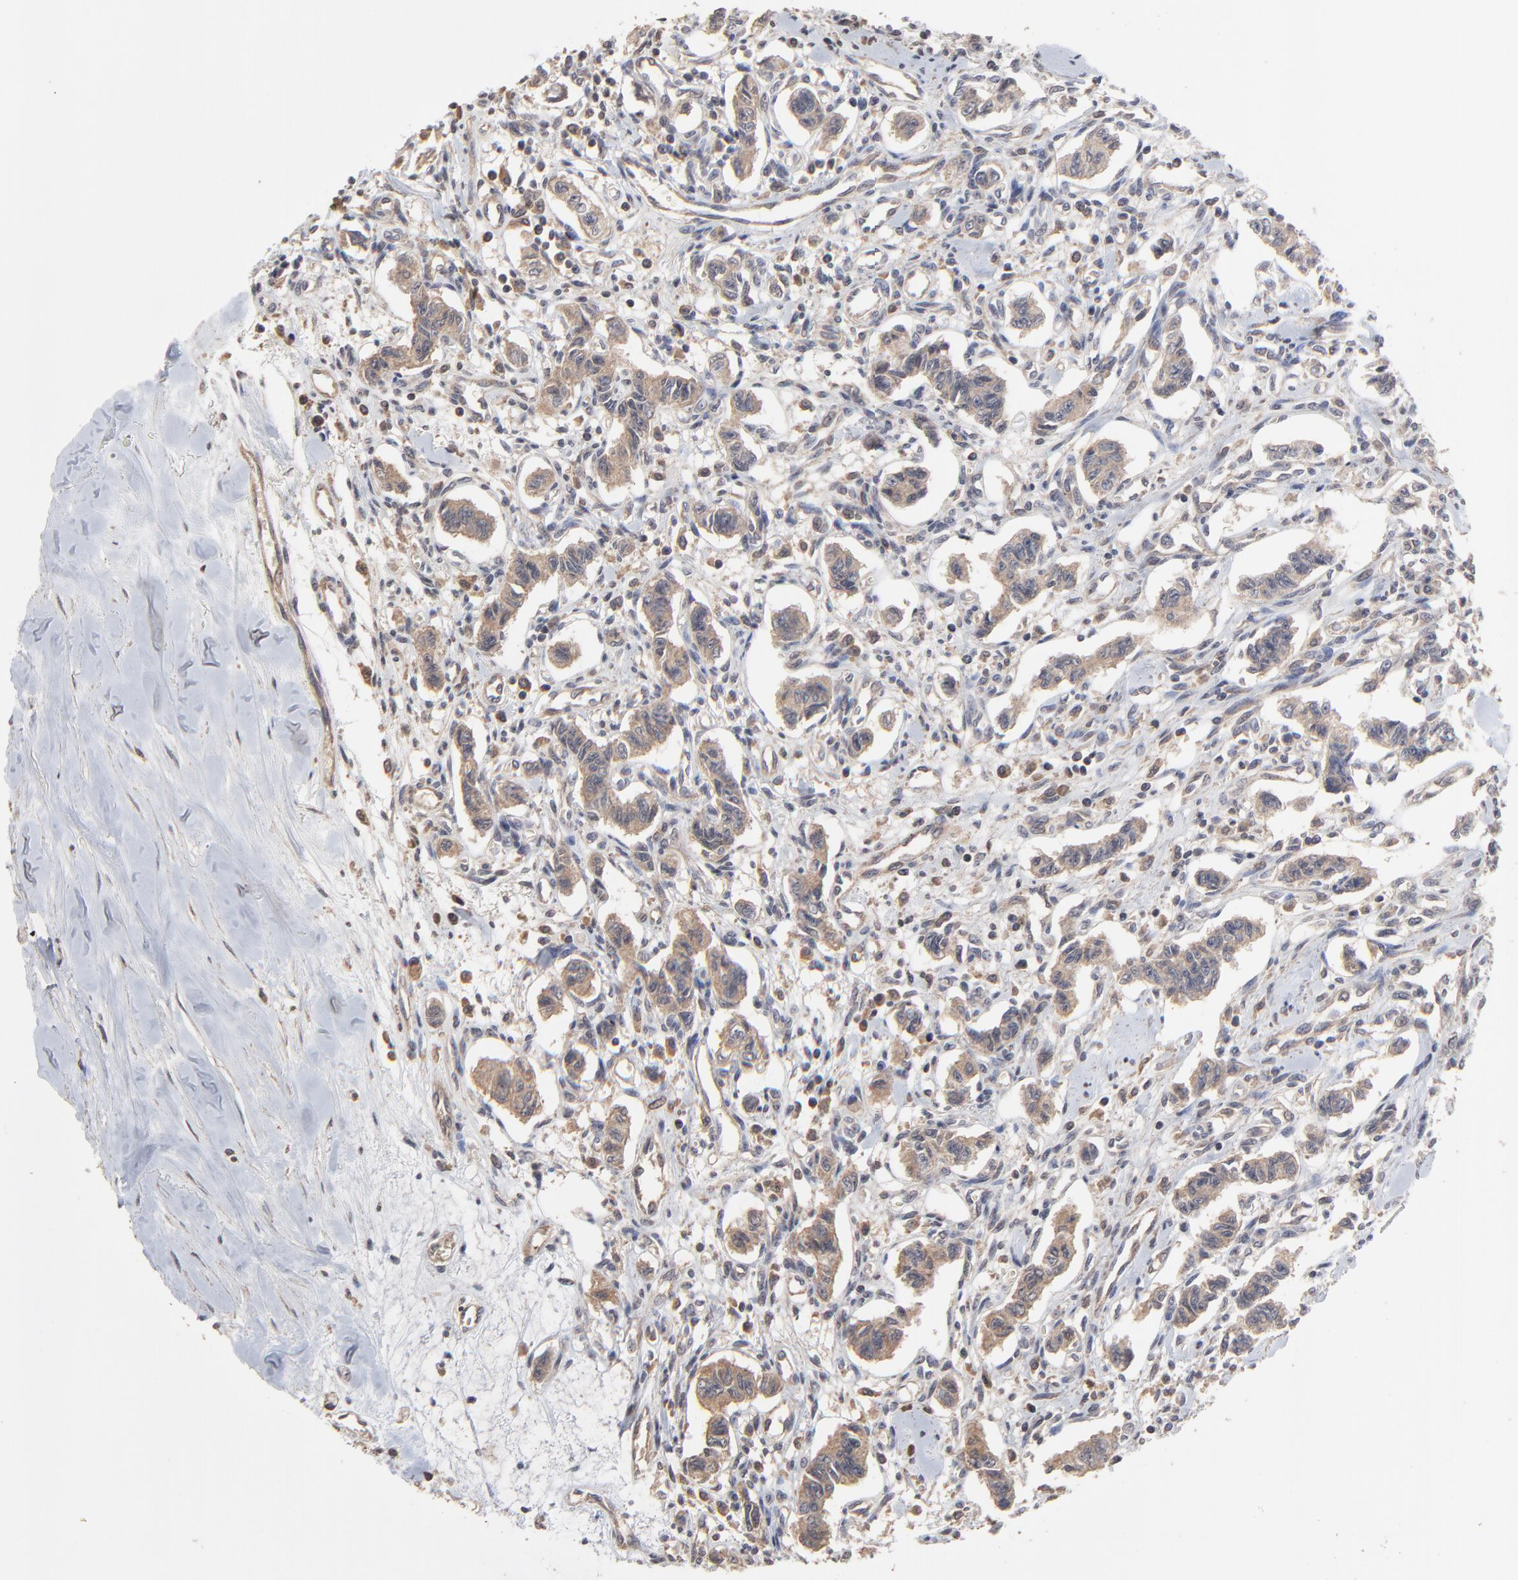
{"staining": {"intensity": "moderate", "quantity": ">75%", "location": "cytoplasmic/membranous"}, "tissue": "renal cancer", "cell_type": "Tumor cells", "image_type": "cancer", "snomed": [{"axis": "morphology", "description": "Carcinoid, malignant, NOS"}, {"axis": "topography", "description": "Kidney"}], "caption": "Immunohistochemistry (IHC) of human renal carcinoid (malignant) displays medium levels of moderate cytoplasmic/membranous staining in about >75% of tumor cells. (DAB = brown stain, brightfield microscopy at high magnification).", "gene": "VPREB3", "patient": {"sex": "female", "age": 41}}